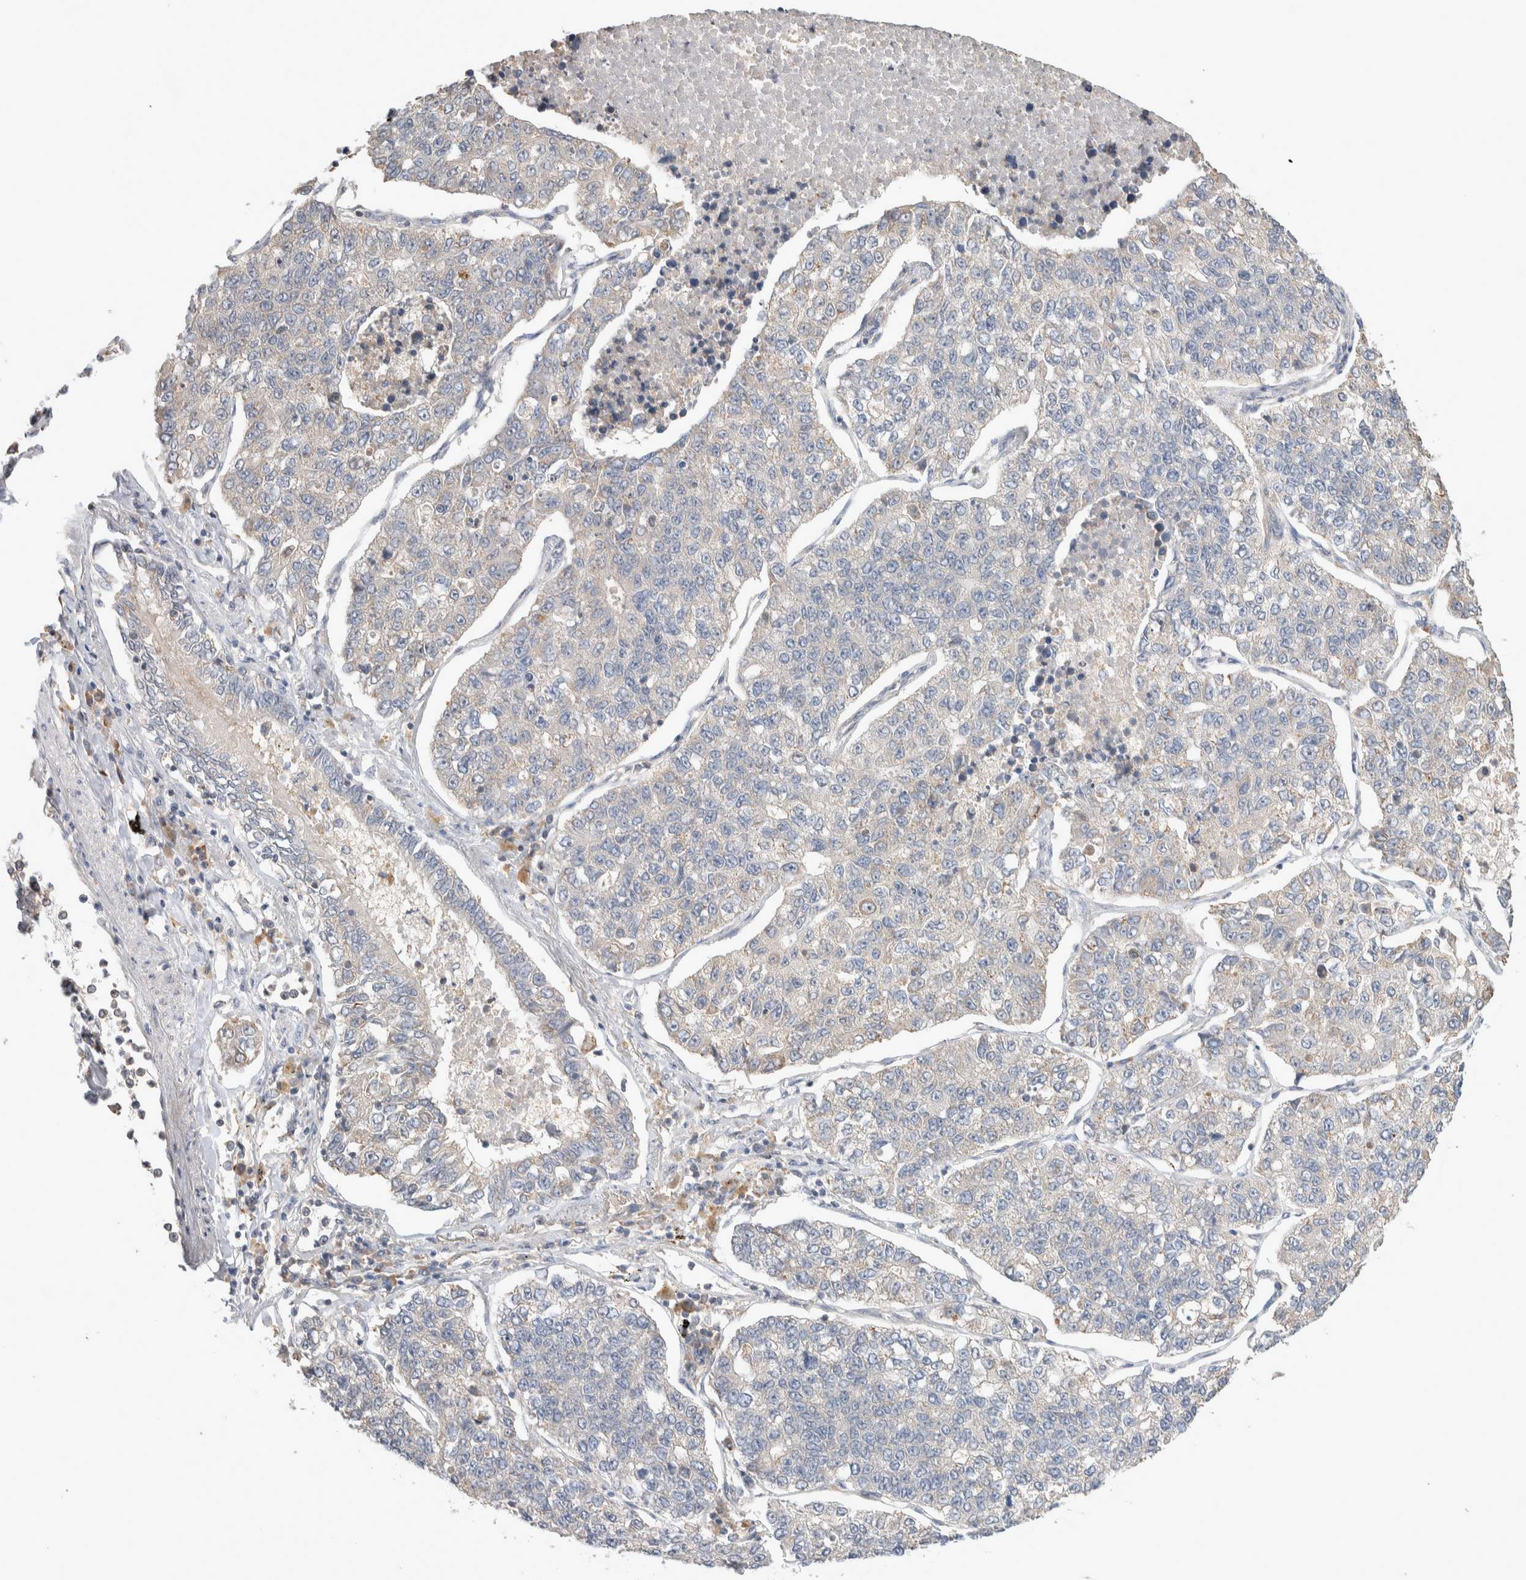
{"staining": {"intensity": "negative", "quantity": "none", "location": "none"}, "tissue": "lung cancer", "cell_type": "Tumor cells", "image_type": "cancer", "snomed": [{"axis": "morphology", "description": "Adenocarcinoma, NOS"}, {"axis": "topography", "description": "Lung"}], "caption": "A photomicrograph of human lung adenocarcinoma is negative for staining in tumor cells.", "gene": "DEPTOR", "patient": {"sex": "male", "age": 49}}